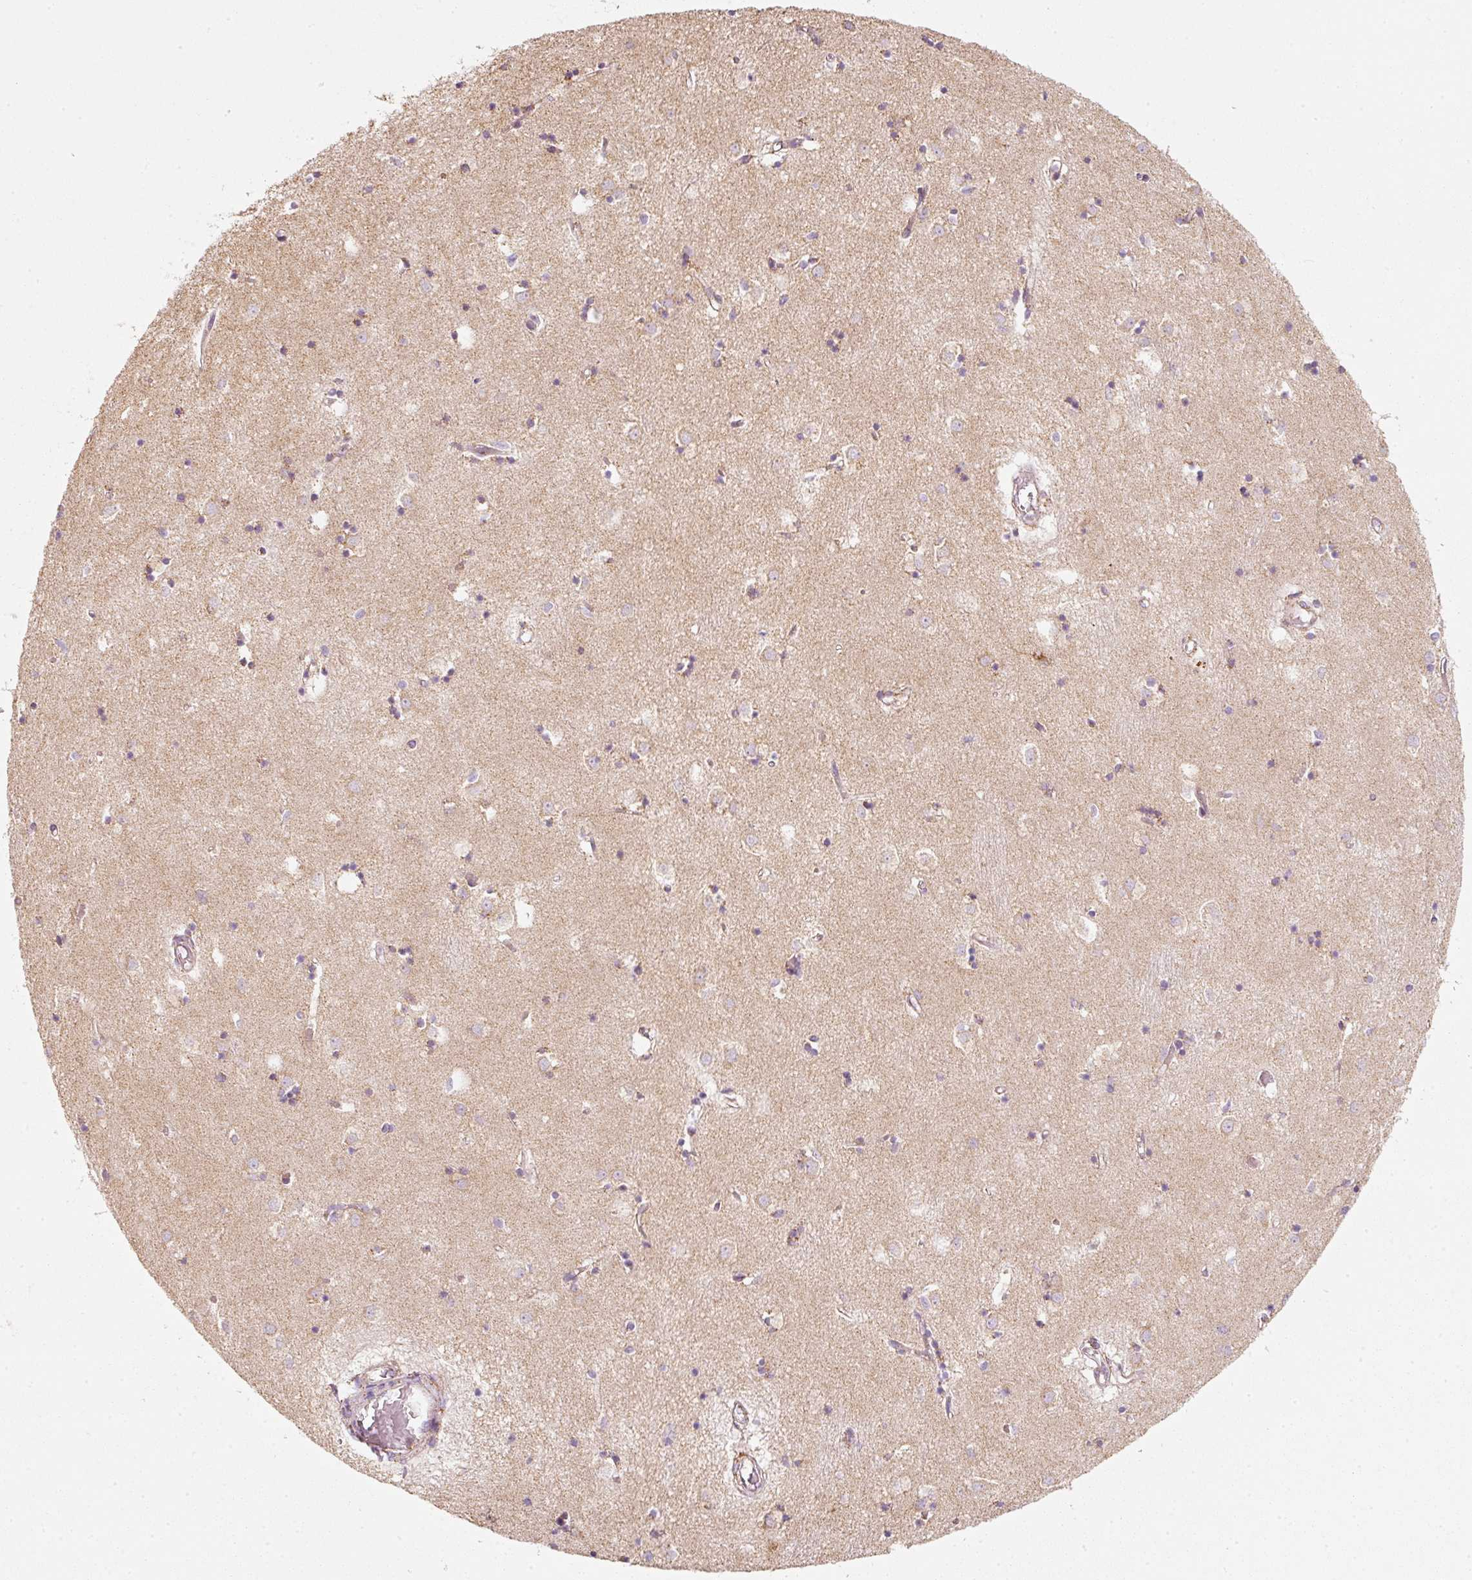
{"staining": {"intensity": "weak", "quantity": "<25%", "location": "cytoplasmic/membranous"}, "tissue": "caudate", "cell_type": "Glial cells", "image_type": "normal", "snomed": [{"axis": "morphology", "description": "Normal tissue, NOS"}, {"axis": "topography", "description": "Lateral ventricle wall"}], "caption": "Image shows no significant protein expression in glial cells of unremarkable caudate. The staining was performed using DAB (3,3'-diaminobenzidine) to visualize the protein expression in brown, while the nuclei were stained in blue with hematoxylin (Magnification: 20x).", "gene": "DUT", "patient": {"sex": "male", "age": 70}}